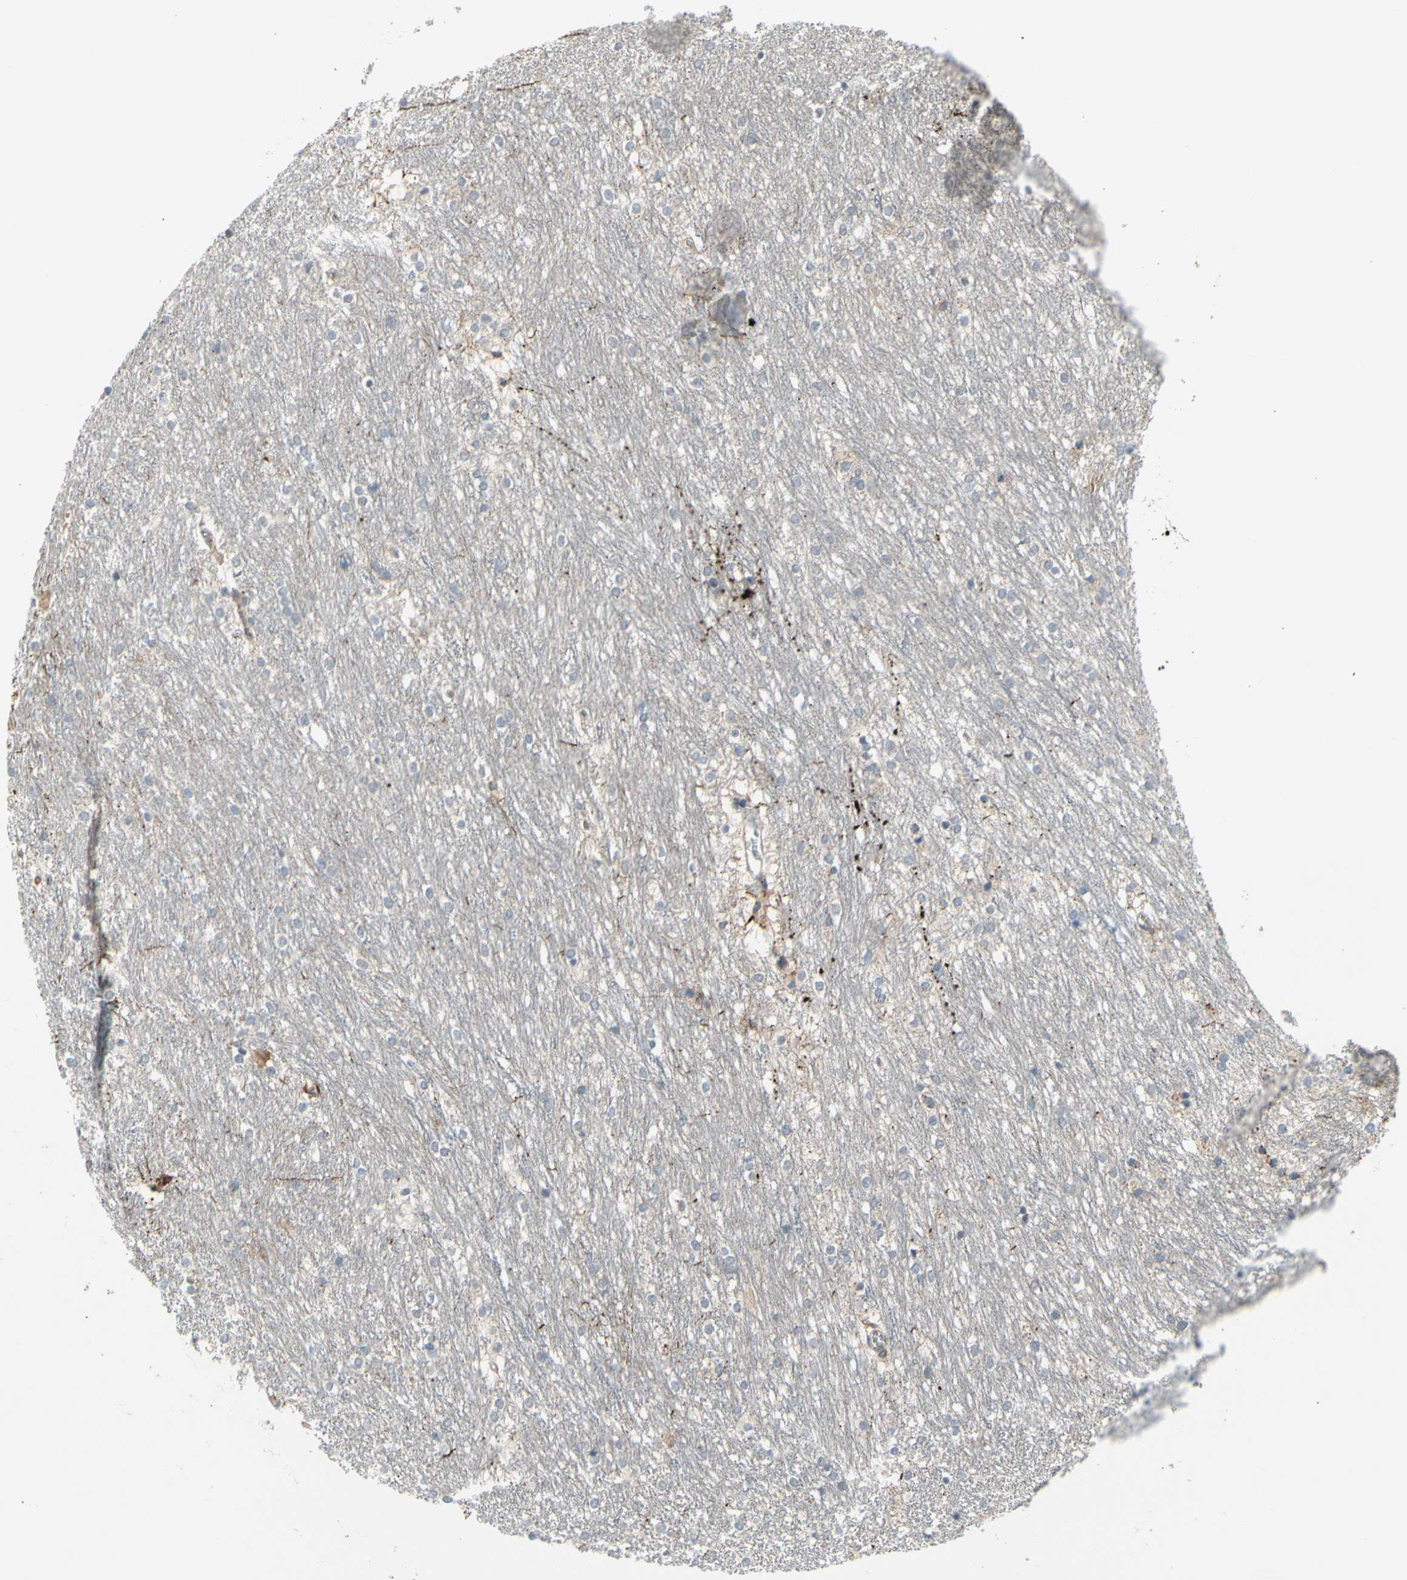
{"staining": {"intensity": "moderate", "quantity": "<25%", "location": "cytoplasmic/membranous"}, "tissue": "caudate", "cell_type": "Glial cells", "image_type": "normal", "snomed": [{"axis": "morphology", "description": "Normal tissue, NOS"}, {"axis": "topography", "description": "Lateral ventricle wall"}], "caption": "Moderate cytoplasmic/membranous protein positivity is identified in approximately <25% of glial cells in caudate.", "gene": "GALNT5", "patient": {"sex": "female", "age": 19}}